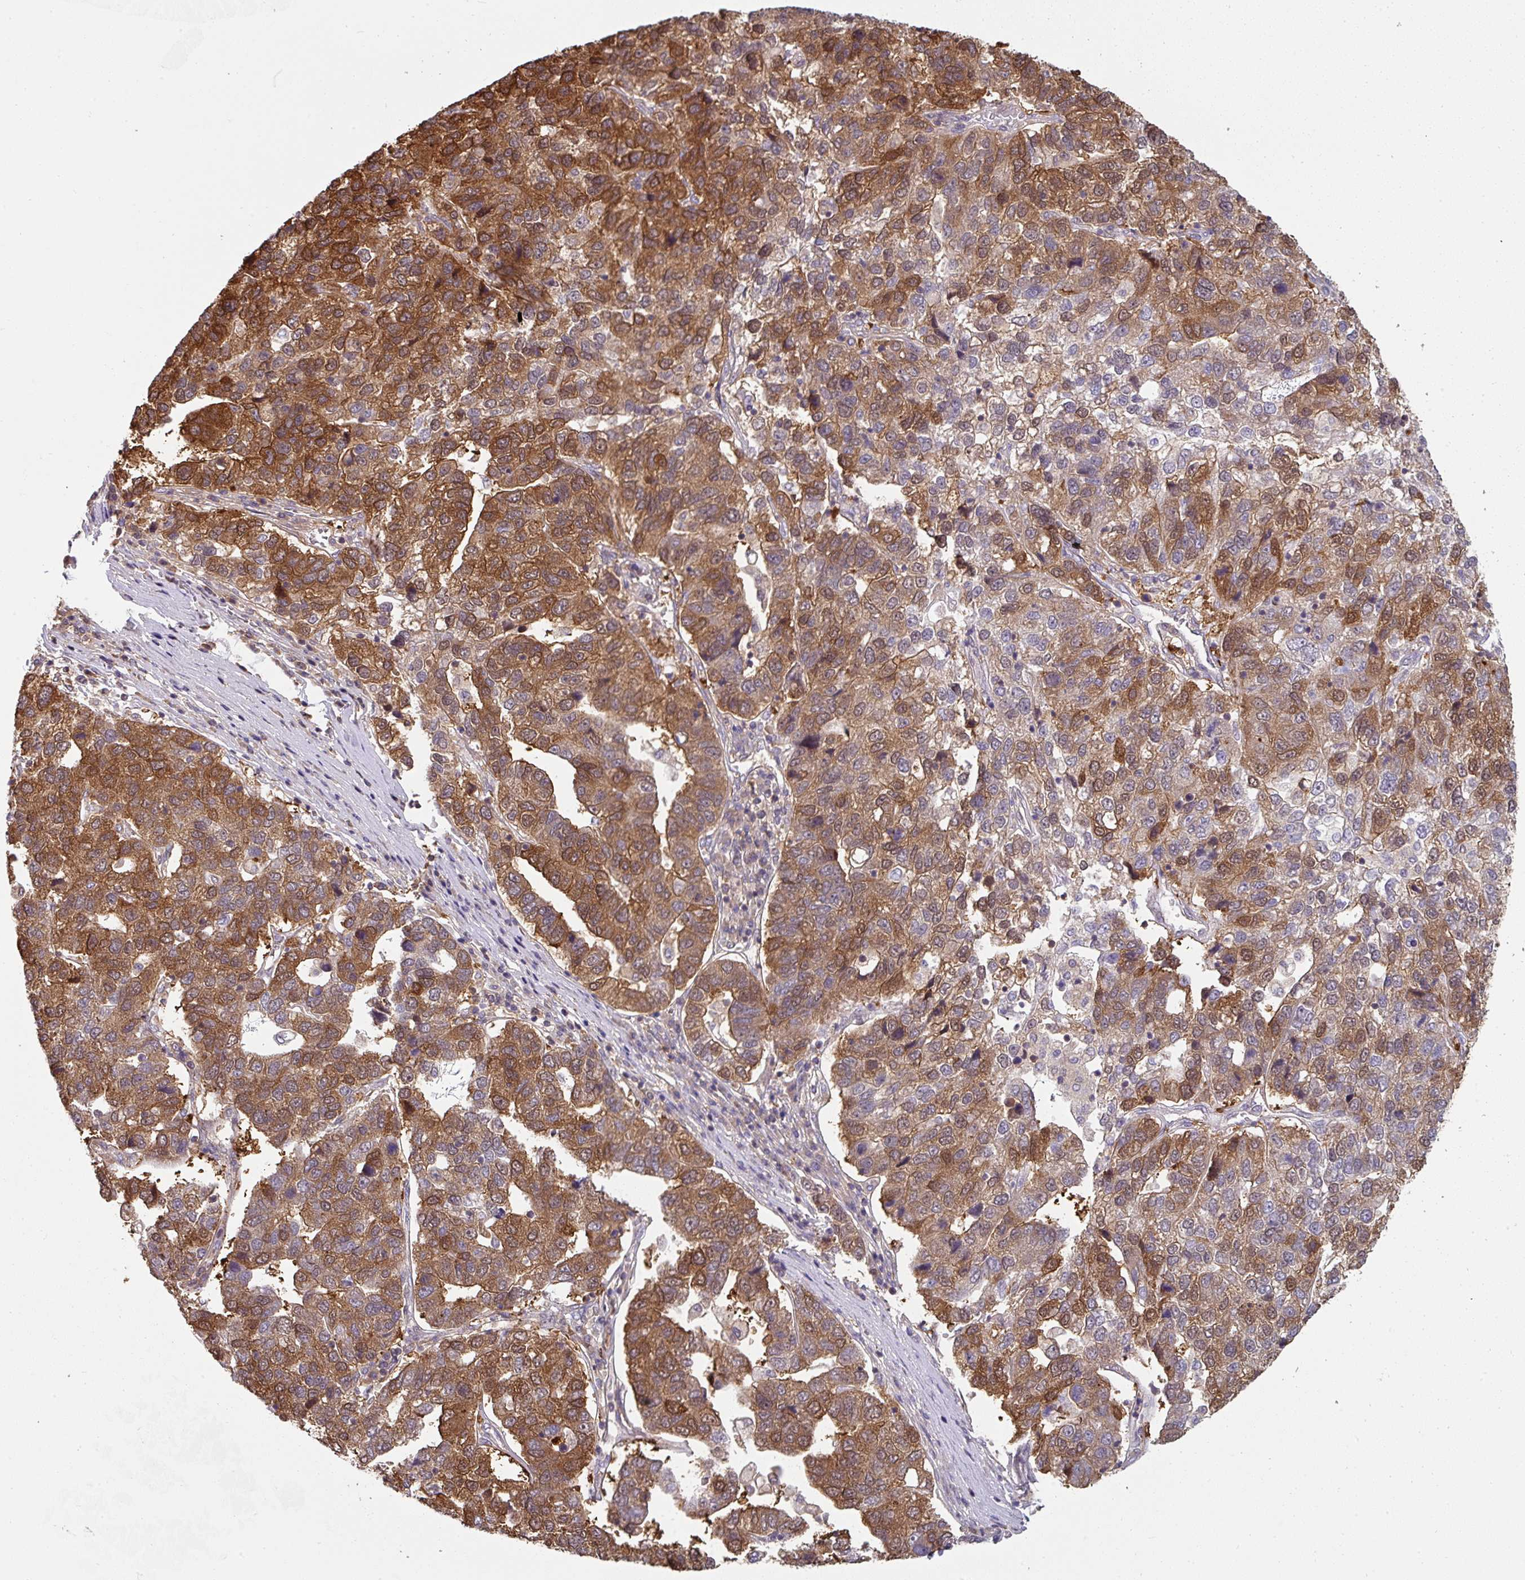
{"staining": {"intensity": "moderate", "quantity": ">75%", "location": "cytoplasmic/membranous,nuclear"}, "tissue": "pancreatic cancer", "cell_type": "Tumor cells", "image_type": "cancer", "snomed": [{"axis": "morphology", "description": "Adenocarcinoma, NOS"}, {"axis": "topography", "description": "Pancreas"}], "caption": "A brown stain shows moderate cytoplasmic/membranous and nuclear staining of a protein in pancreatic adenocarcinoma tumor cells.", "gene": "ST13", "patient": {"sex": "female", "age": 61}}